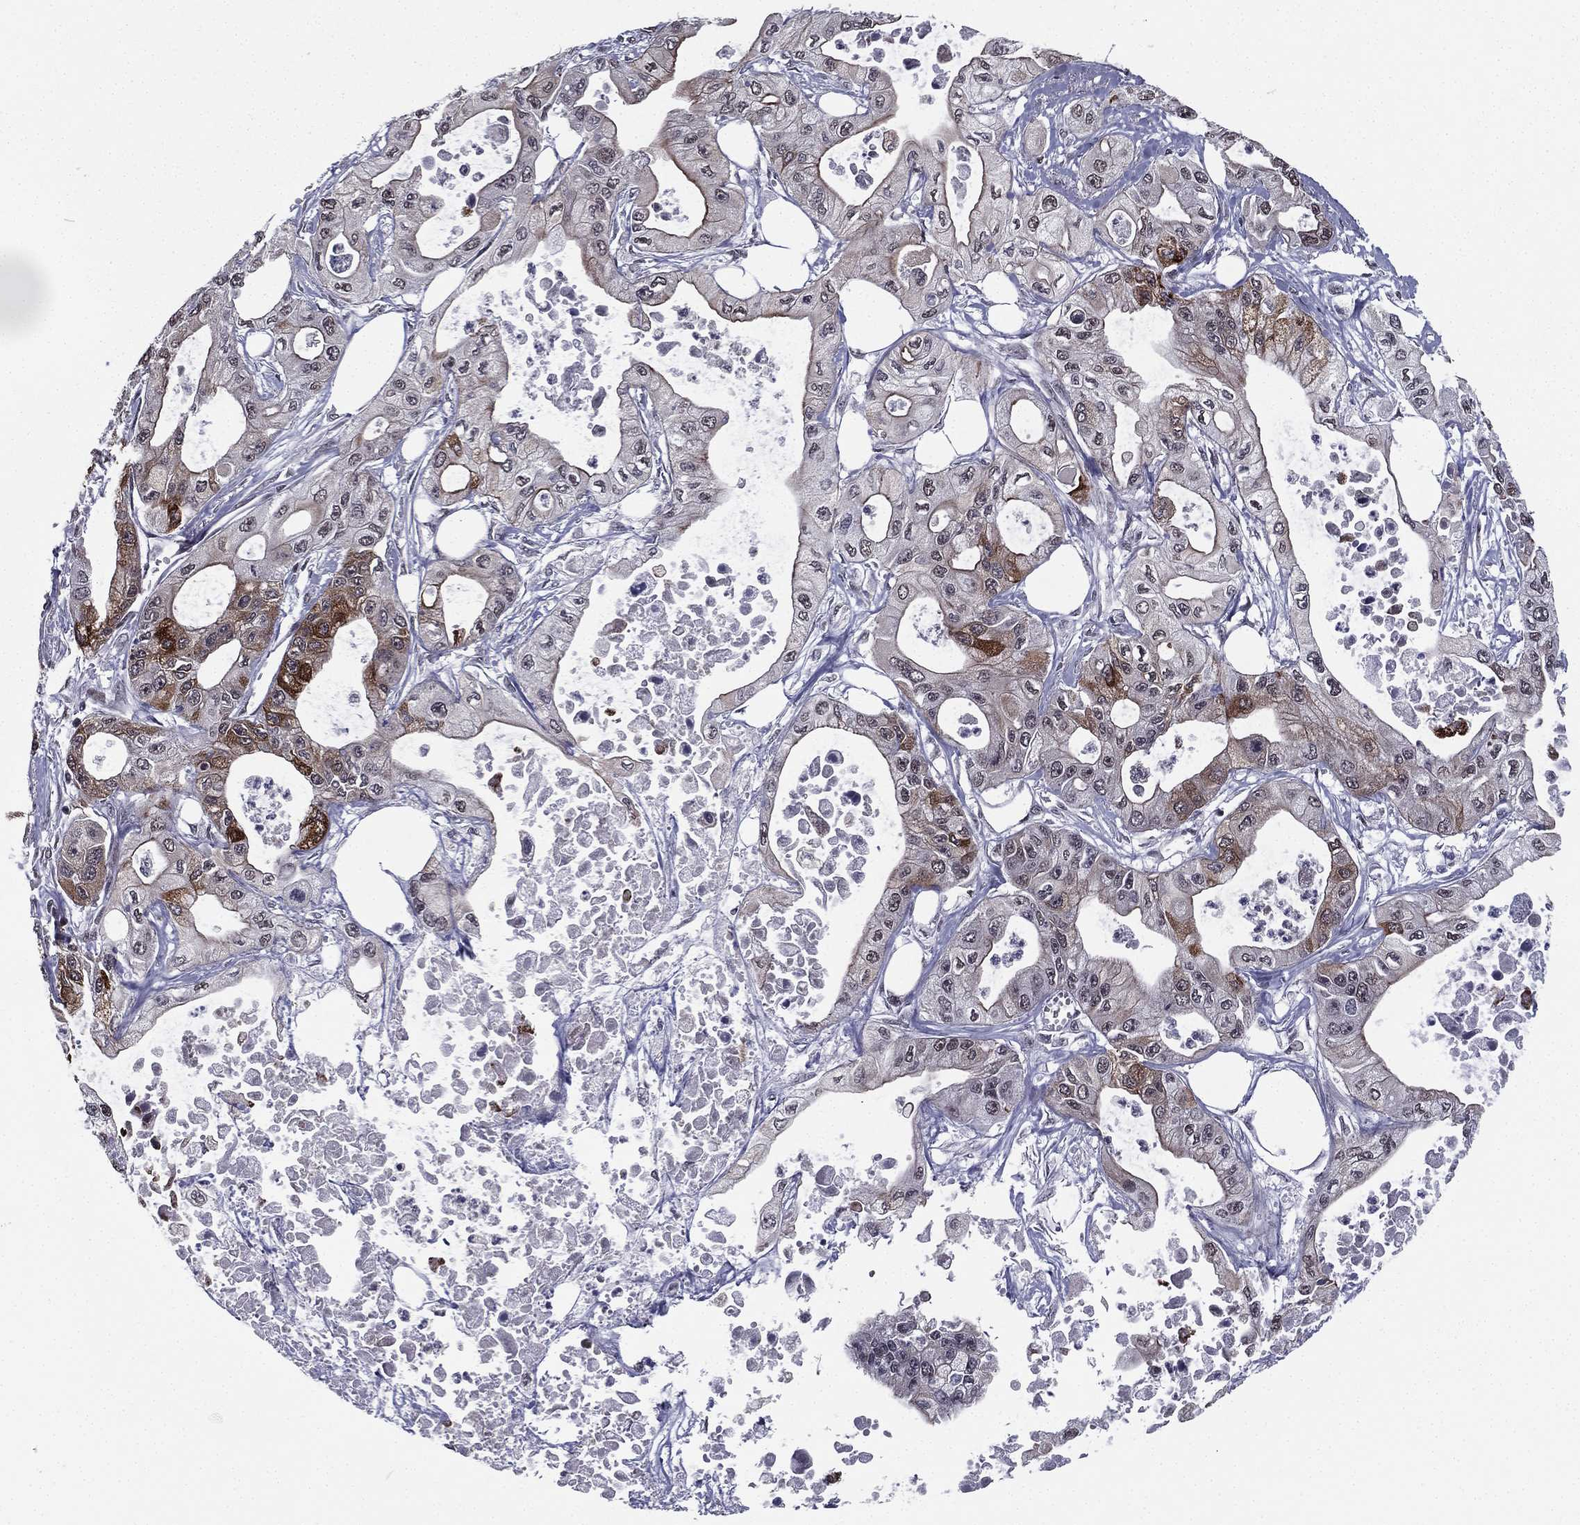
{"staining": {"intensity": "moderate", "quantity": "<25%", "location": "cytoplasmic/membranous"}, "tissue": "pancreatic cancer", "cell_type": "Tumor cells", "image_type": "cancer", "snomed": [{"axis": "morphology", "description": "Adenocarcinoma, NOS"}, {"axis": "topography", "description": "Pancreas"}], "caption": "Adenocarcinoma (pancreatic) was stained to show a protein in brown. There is low levels of moderate cytoplasmic/membranous staining in about <25% of tumor cells.", "gene": "RARB", "patient": {"sex": "male", "age": 70}}